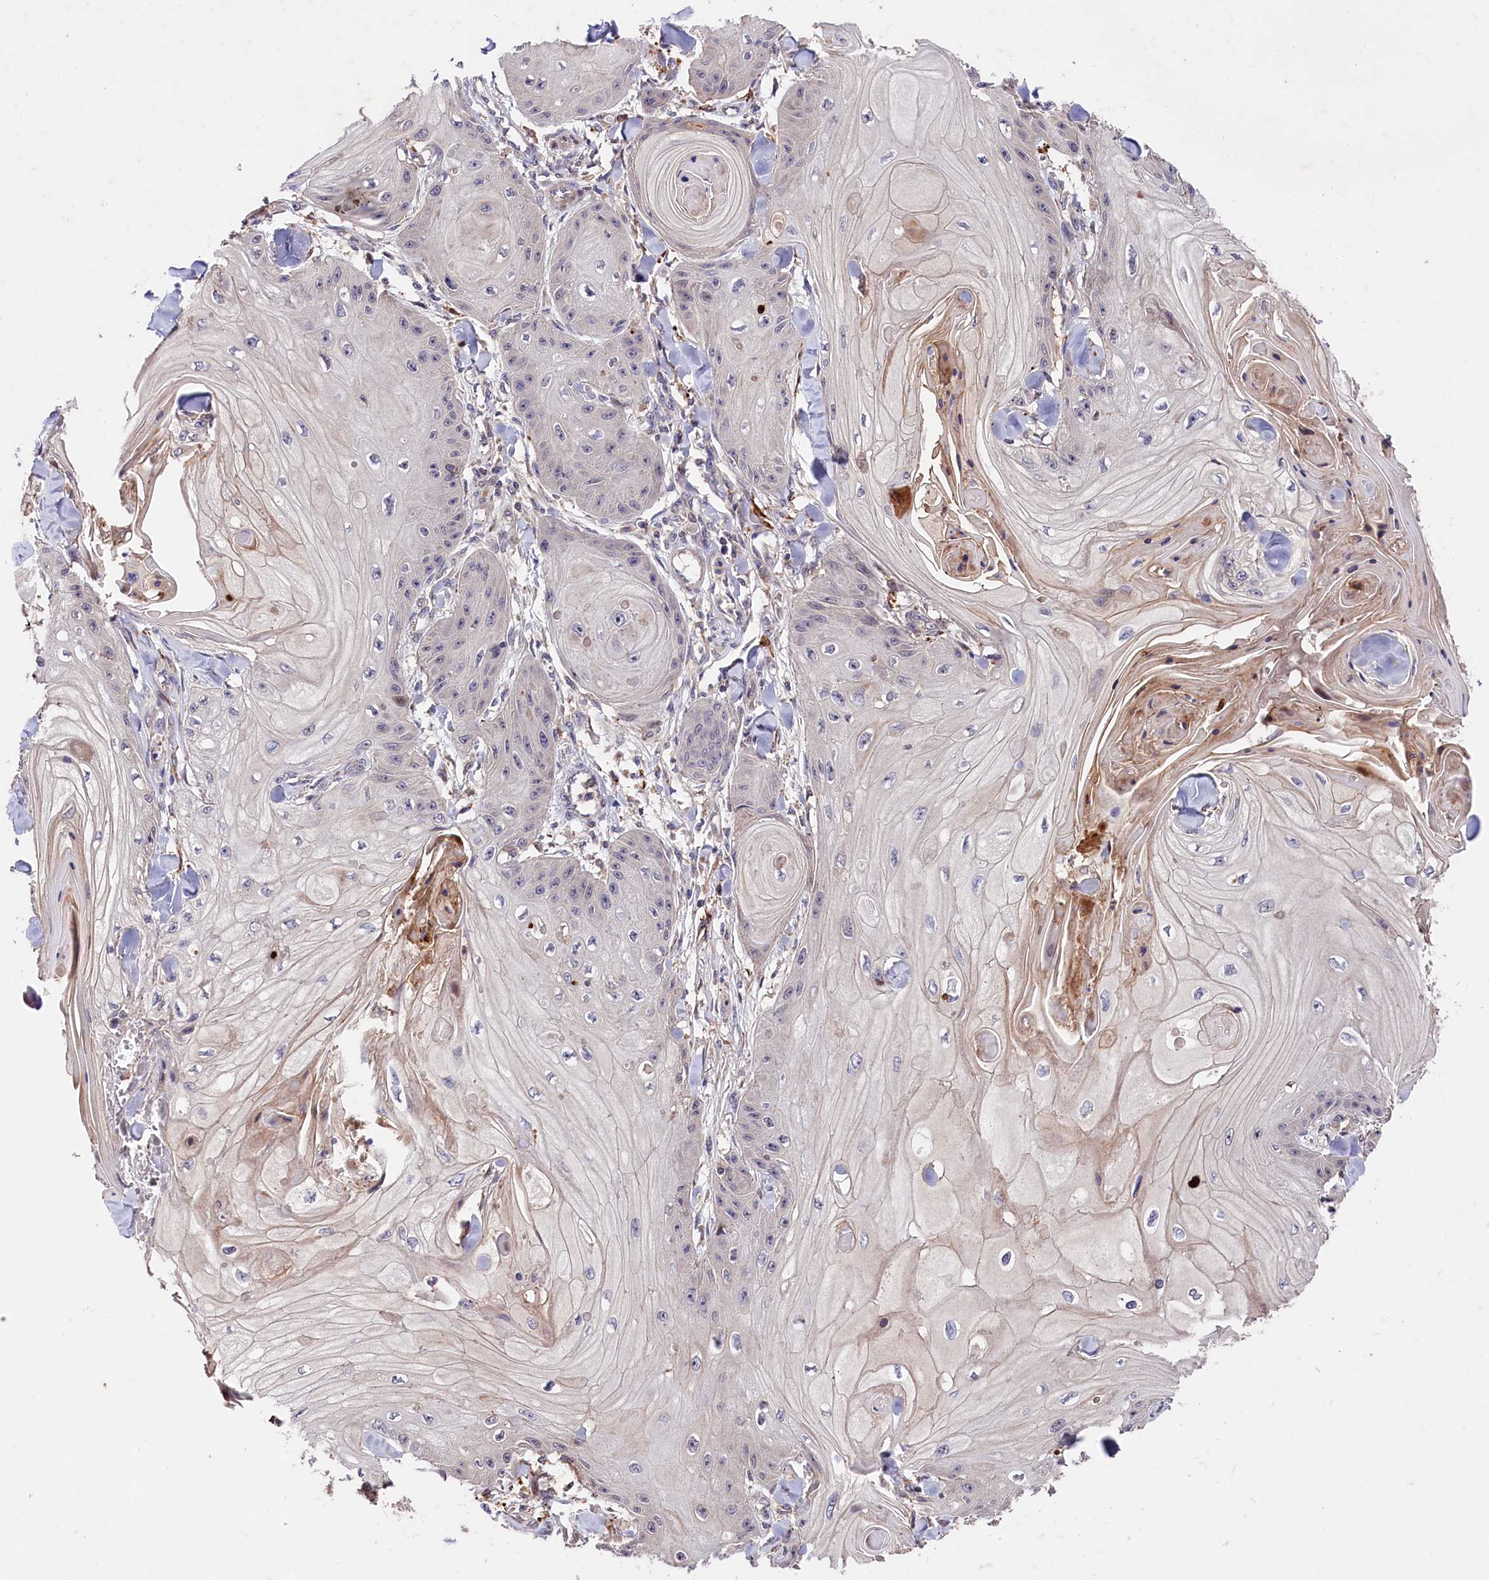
{"staining": {"intensity": "negative", "quantity": "none", "location": "none"}, "tissue": "skin cancer", "cell_type": "Tumor cells", "image_type": "cancer", "snomed": [{"axis": "morphology", "description": "Squamous cell carcinoma, NOS"}, {"axis": "topography", "description": "Skin"}], "caption": "Immunohistochemistry (IHC) of human skin cancer (squamous cell carcinoma) exhibits no staining in tumor cells. (Stains: DAB immunohistochemistry with hematoxylin counter stain, Microscopy: brightfield microscopy at high magnification).", "gene": "CACNA1H", "patient": {"sex": "male", "age": 74}}